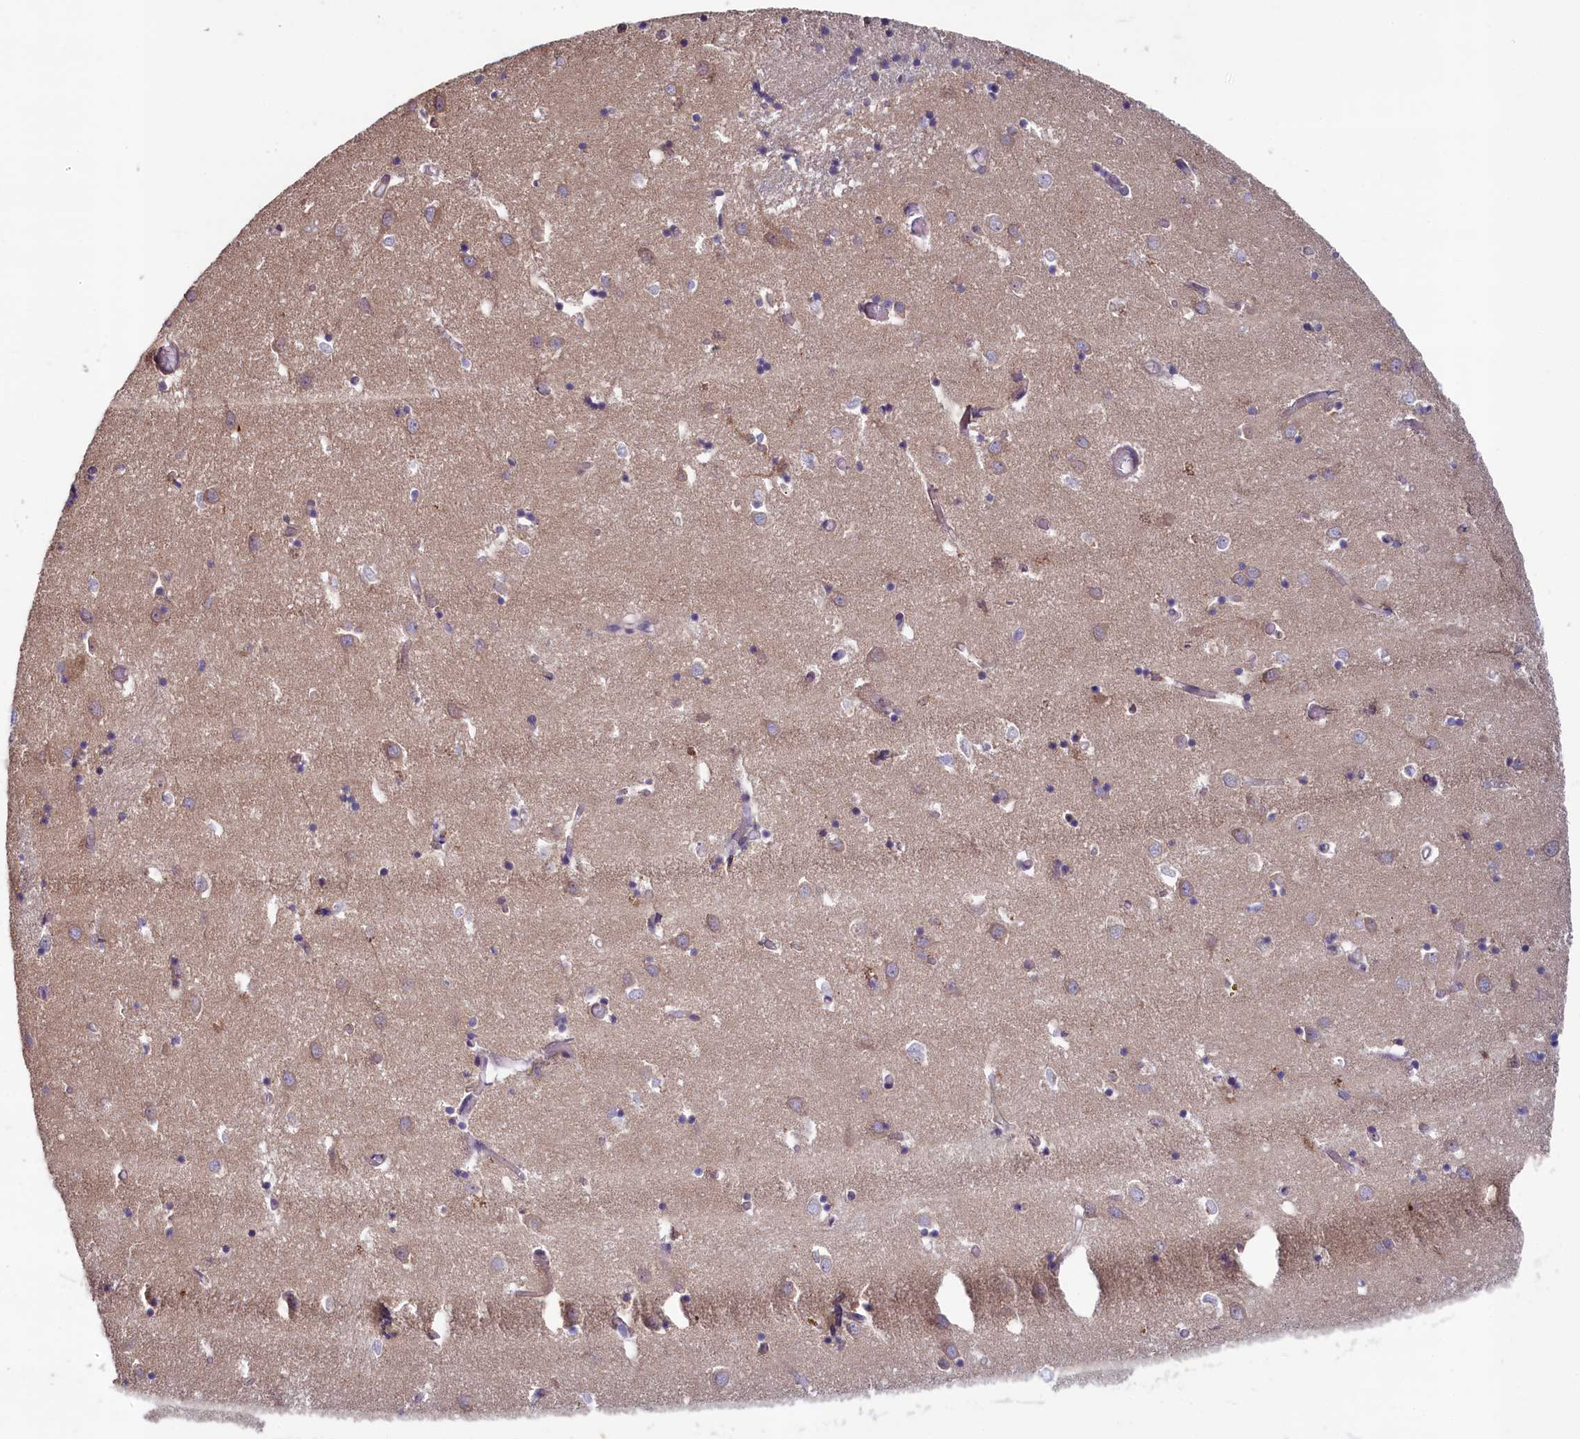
{"staining": {"intensity": "weak", "quantity": "<25%", "location": "cytoplasmic/membranous"}, "tissue": "caudate", "cell_type": "Glial cells", "image_type": "normal", "snomed": [{"axis": "morphology", "description": "Normal tissue, NOS"}, {"axis": "topography", "description": "Lateral ventricle wall"}], "caption": "There is no significant positivity in glial cells of caudate. (Brightfield microscopy of DAB immunohistochemistry at high magnification).", "gene": "SPATA2L", "patient": {"sex": "male", "age": 70}}